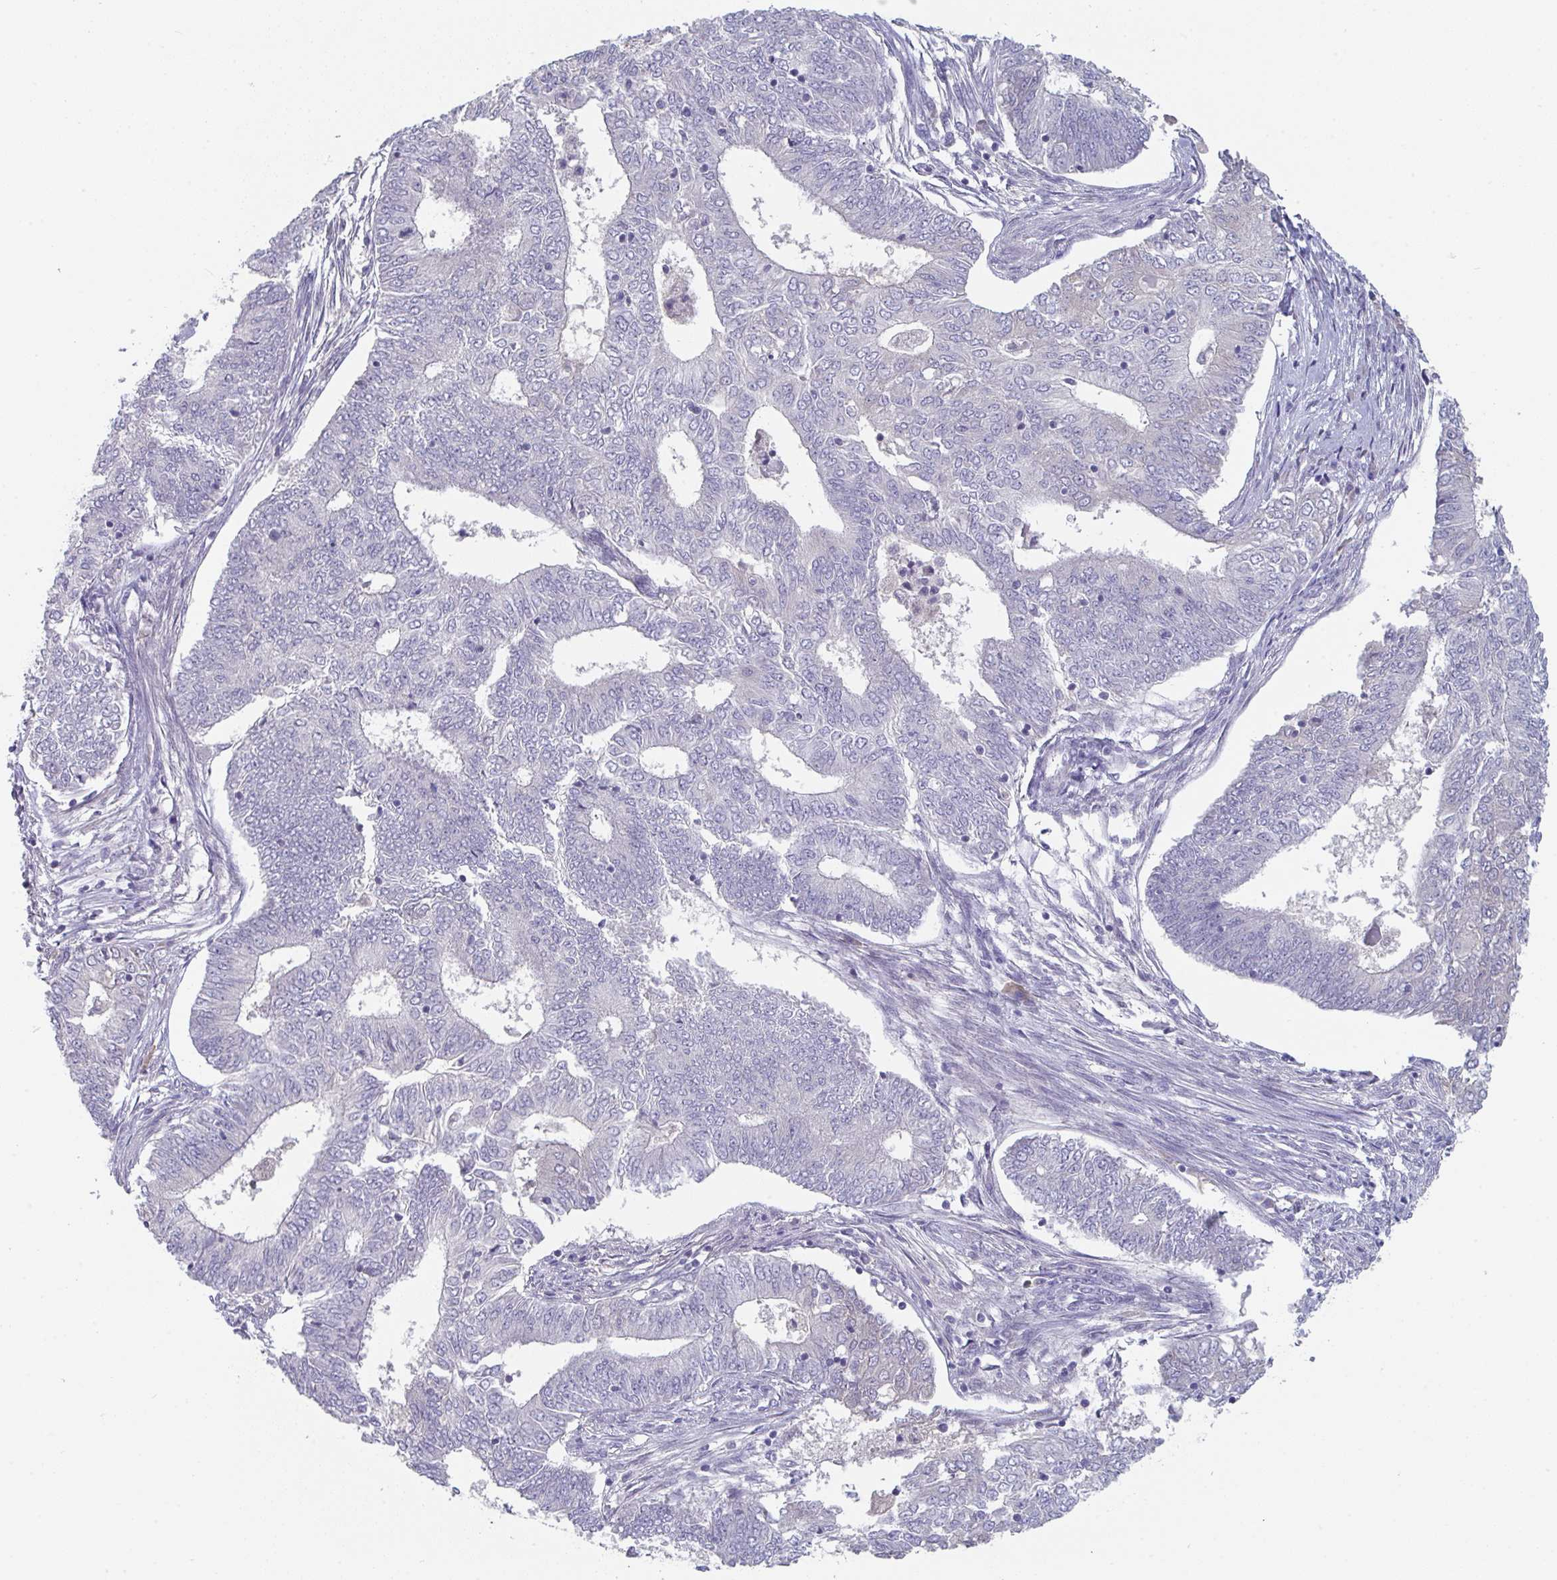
{"staining": {"intensity": "negative", "quantity": "none", "location": "none"}, "tissue": "endometrial cancer", "cell_type": "Tumor cells", "image_type": "cancer", "snomed": [{"axis": "morphology", "description": "Adenocarcinoma, NOS"}, {"axis": "topography", "description": "Endometrium"}], "caption": "Immunohistochemistry (IHC) of human endometrial adenocarcinoma shows no staining in tumor cells.", "gene": "HGFAC", "patient": {"sex": "female", "age": 62}}